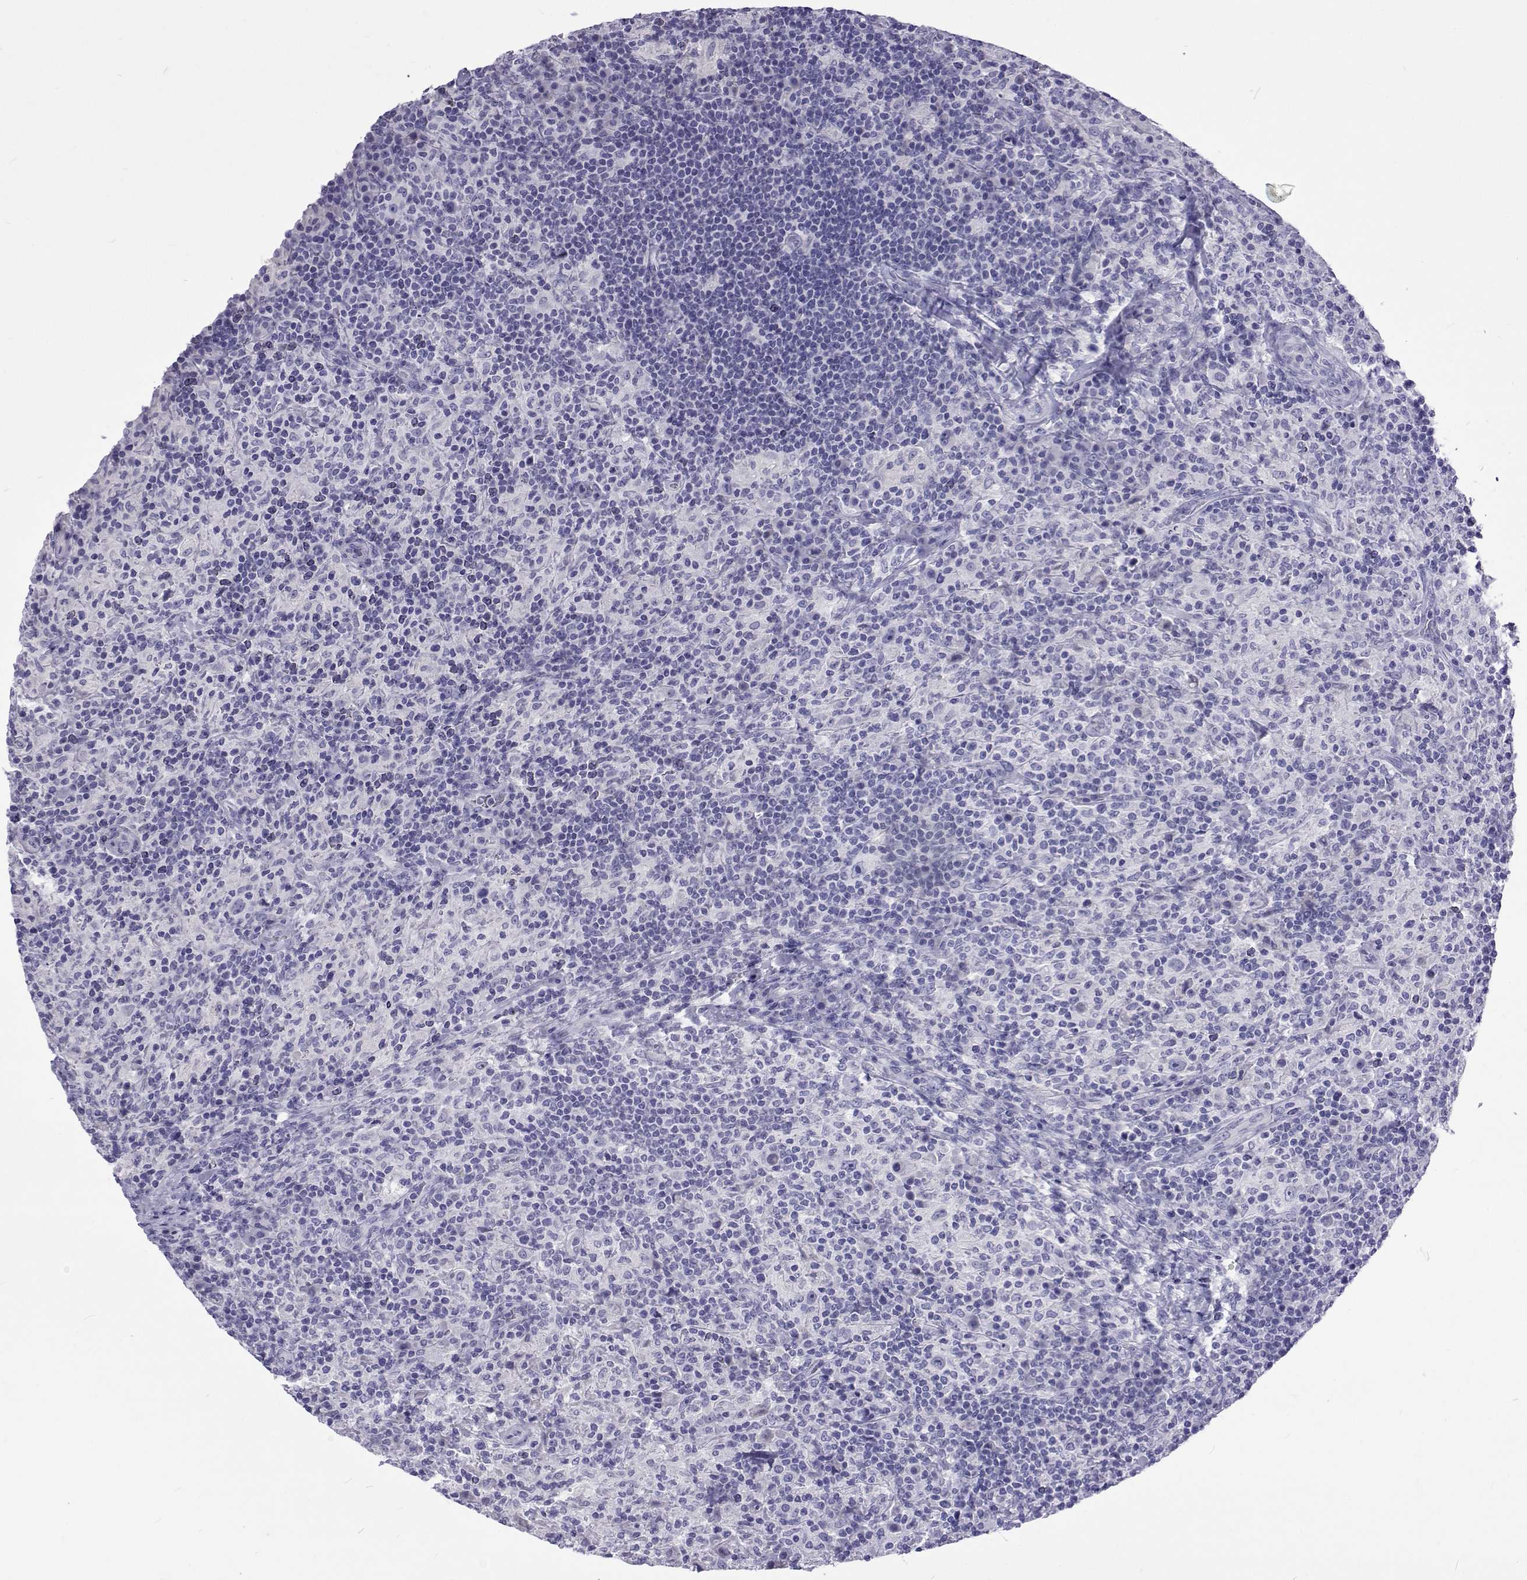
{"staining": {"intensity": "negative", "quantity": "none", "location": "none"}, "tissue": "lymphoma", "cell_type": "Tumor cells", "image_type": "cancer", "snomed": [{"axis": "morphology", "description": "Hodgkin's disease, NOS"}, {"axis": "topography", "description": "Lymph node"}], "caption": "The histopathology image displays no significant staining in tumor cells of lymphoma. (DAB immunohistochemistry visualized using brightfield microscopy, high magnification).", "gene": "UMODL1", "patient": {"sex": "male", "age": 70}}